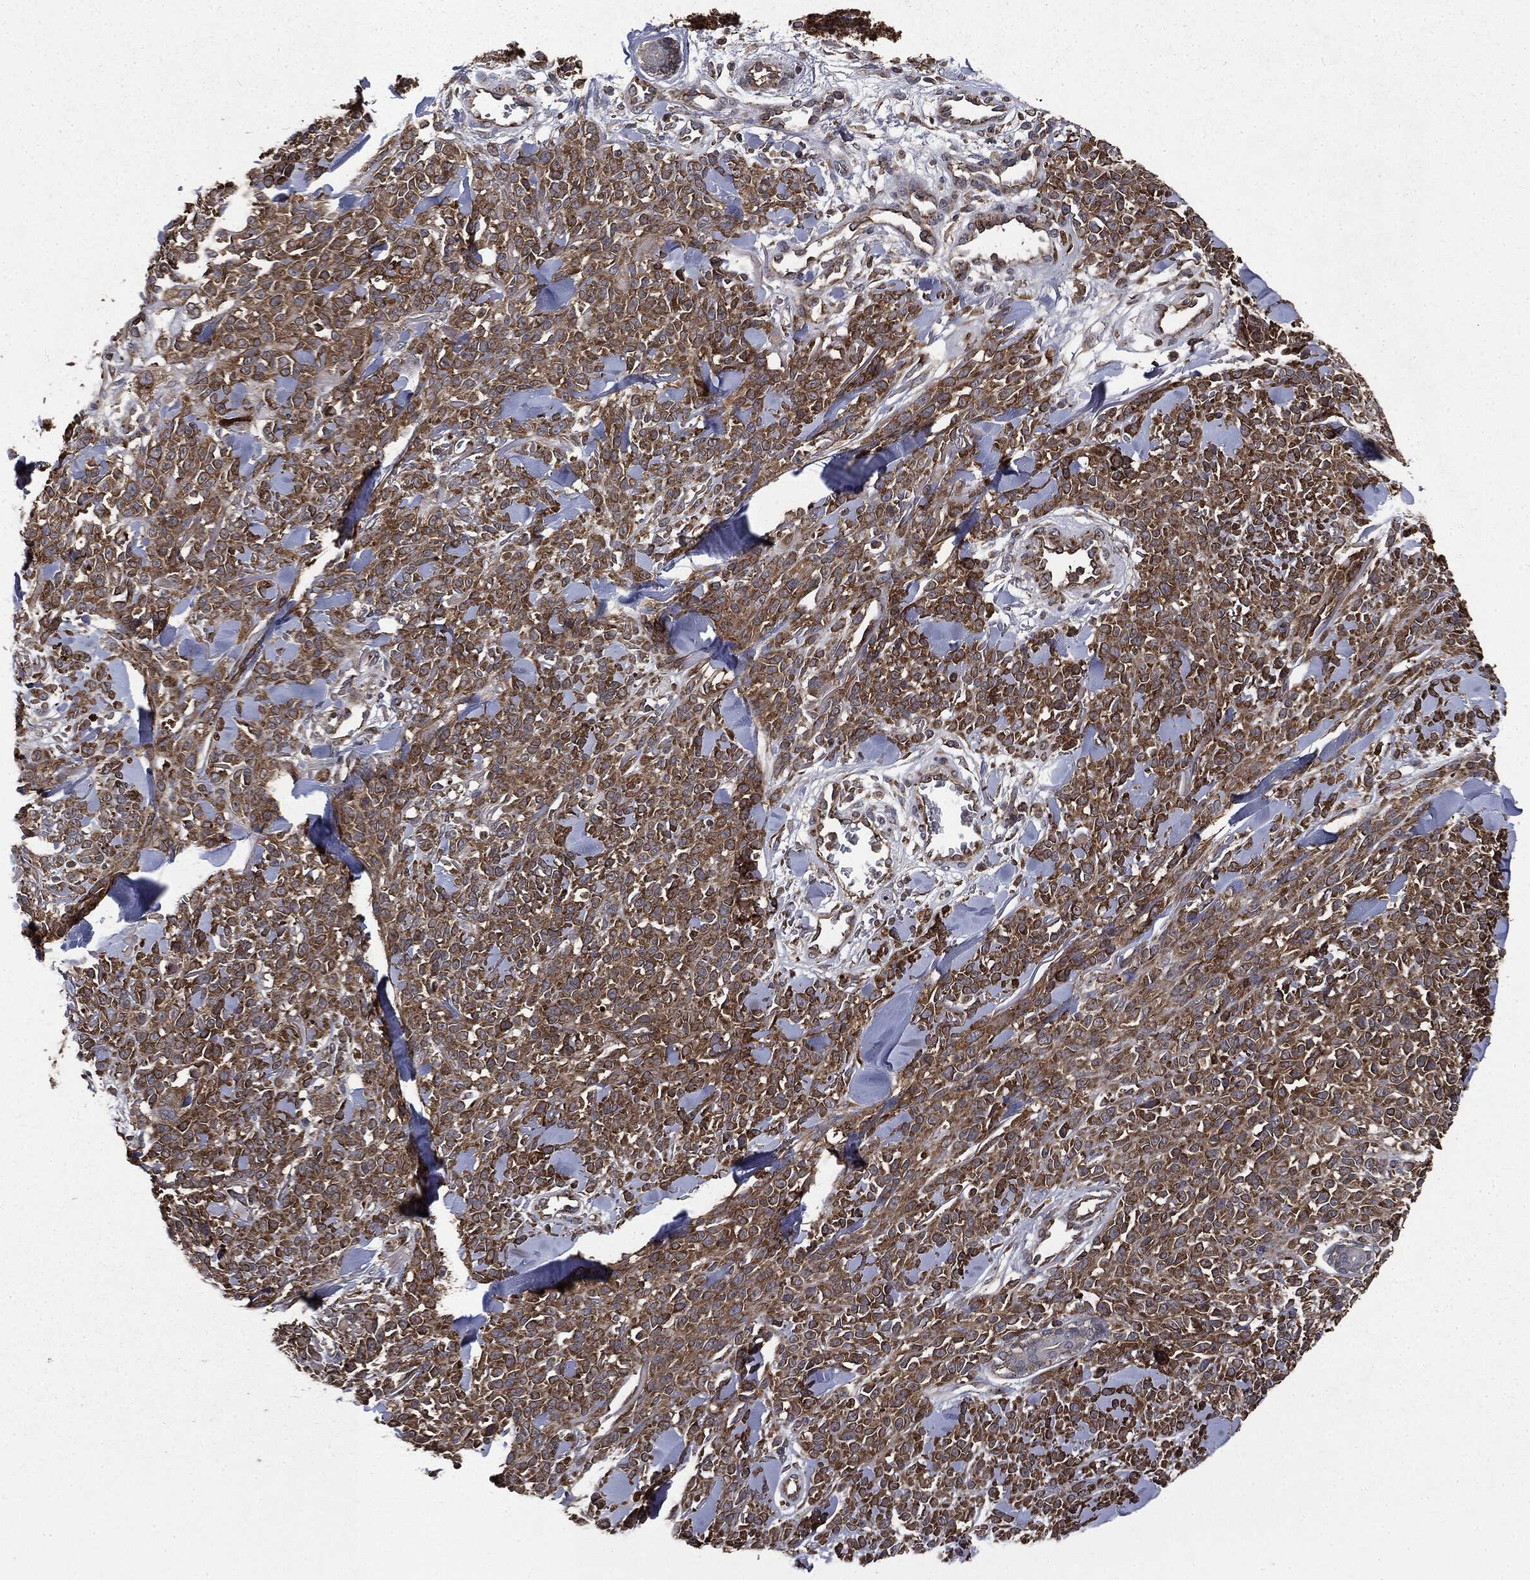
{"staining": {"intensity": "strong", "quantity": ">75%", "location": "cytoplasmic/membranous"}, "tissue": "melanoma", "cell_type": "Tumor cells", "image_type": "cancer", "snomed": [{"axis": "morphology", "description": "Malignant melanoma, NOS"}, {"axis": "topography", "description": "Skin"}, {"axis": "topography", "description": "Skin of trunk"}], "caption": "The immunohistochemical stain shows strong cytoplasmic/membranous staining in tumor cells of melanoma tissue. Using DAB (brown) and hematoxylin (blue) stains, captured at high magnification using brightfield microscopy.", "gene": "PLOD3", "patient": {"sex": "male", "age": 74}}